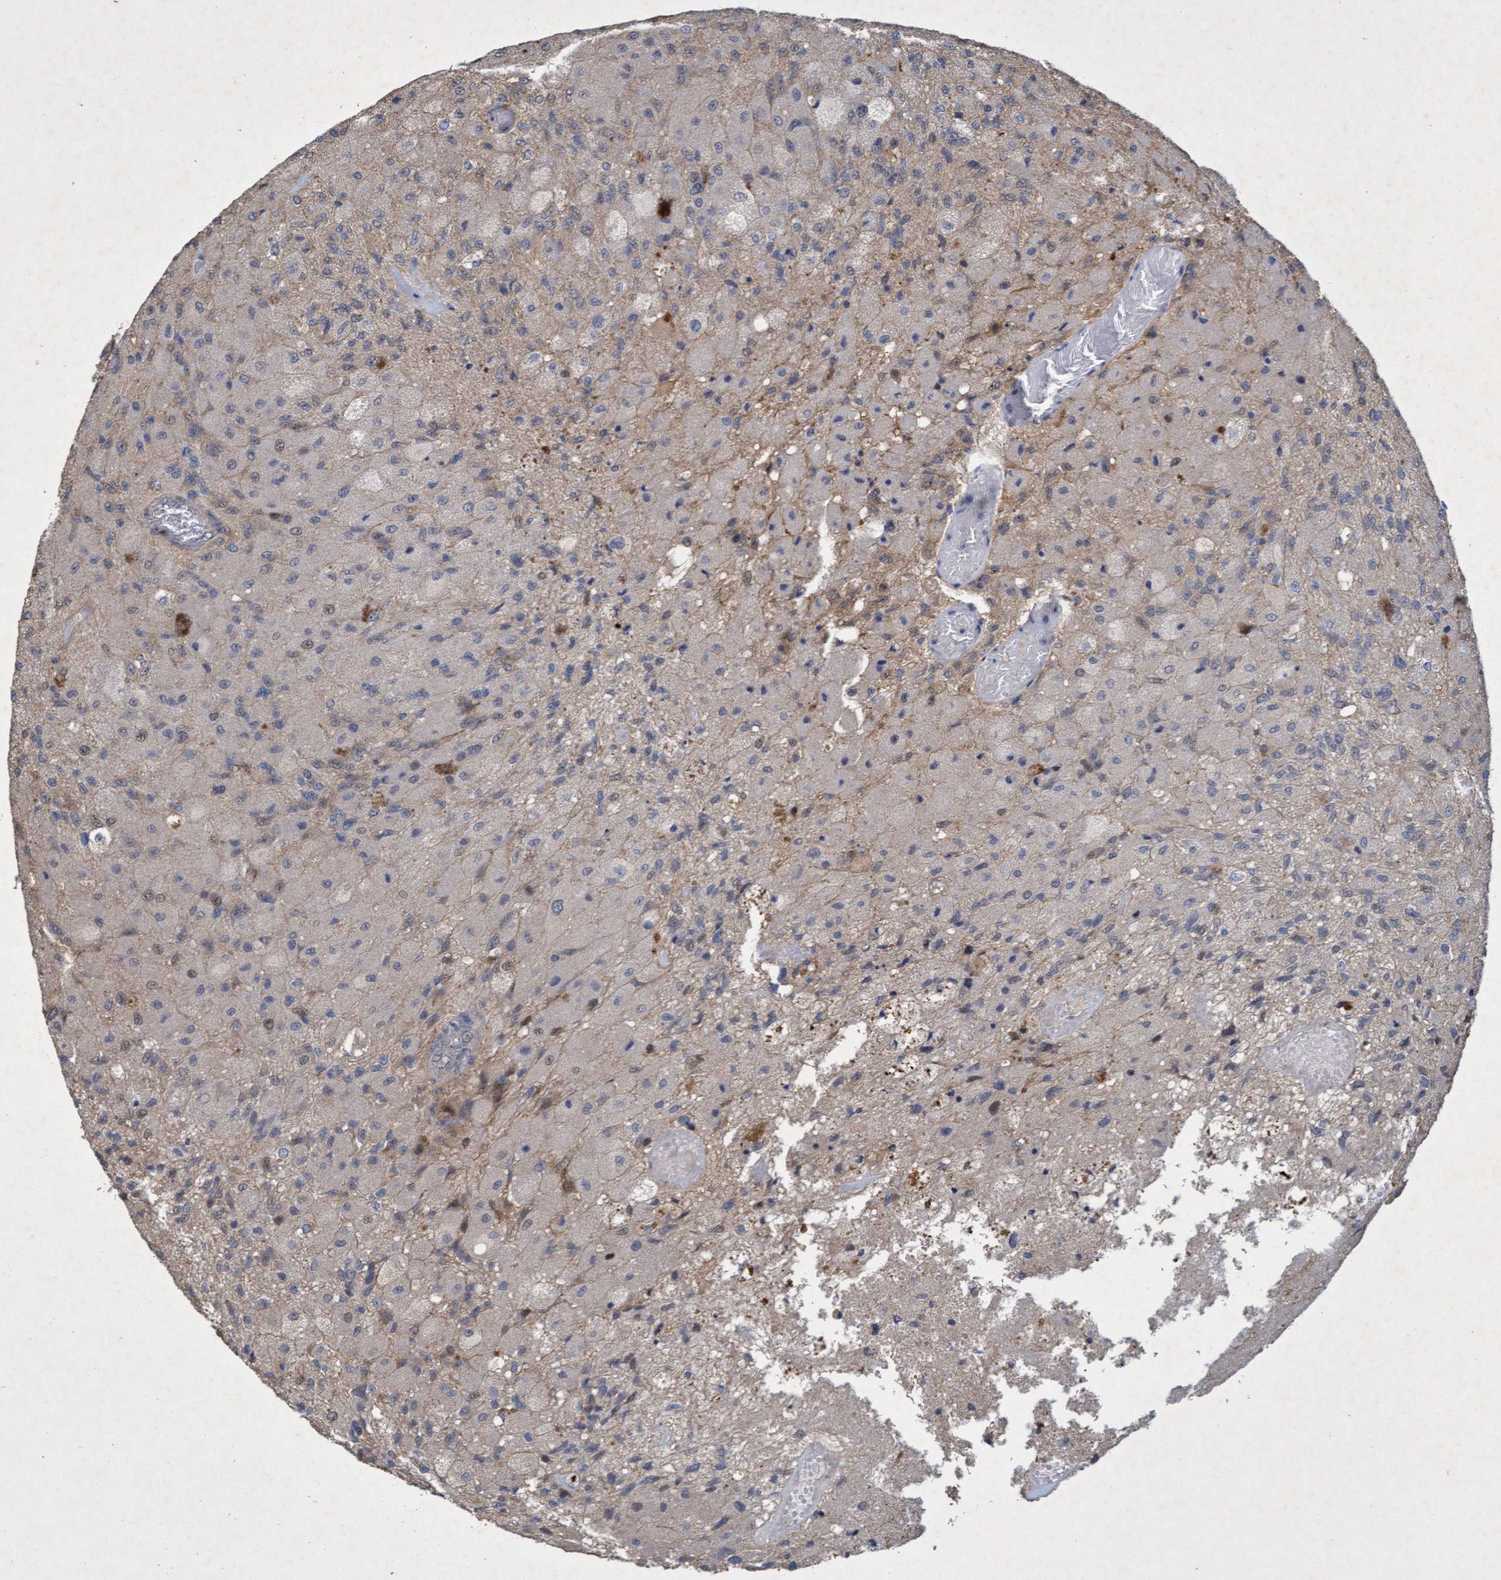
{"staining": {"intensity": "weak", "quantity": "<25%", "location": "nuclear"}, "tissue": "glioma", "cell_type": "Tumor cells", "image_type": "cancer", "snomed": [{"axis": "morphology", "description": "Normal tissue, NOS"}, {"axis": "morphology", "description": "Glioma, malignant, High grade"}, {"axis": "topography", "description": "Cerebral cortex"}], "caption": "High magnification brightfield microscopy of glioma stained with DAB (brown) and counterstained with hematoxylin (blue): tumor cells show no significant staining. (DAB (3,3'-diaminobenzidine) immunohistochemistry (IHC) with hematoxylin counter stain).", "gene": "ZNF677", "patient": {"sex": "male", "age": 77}}